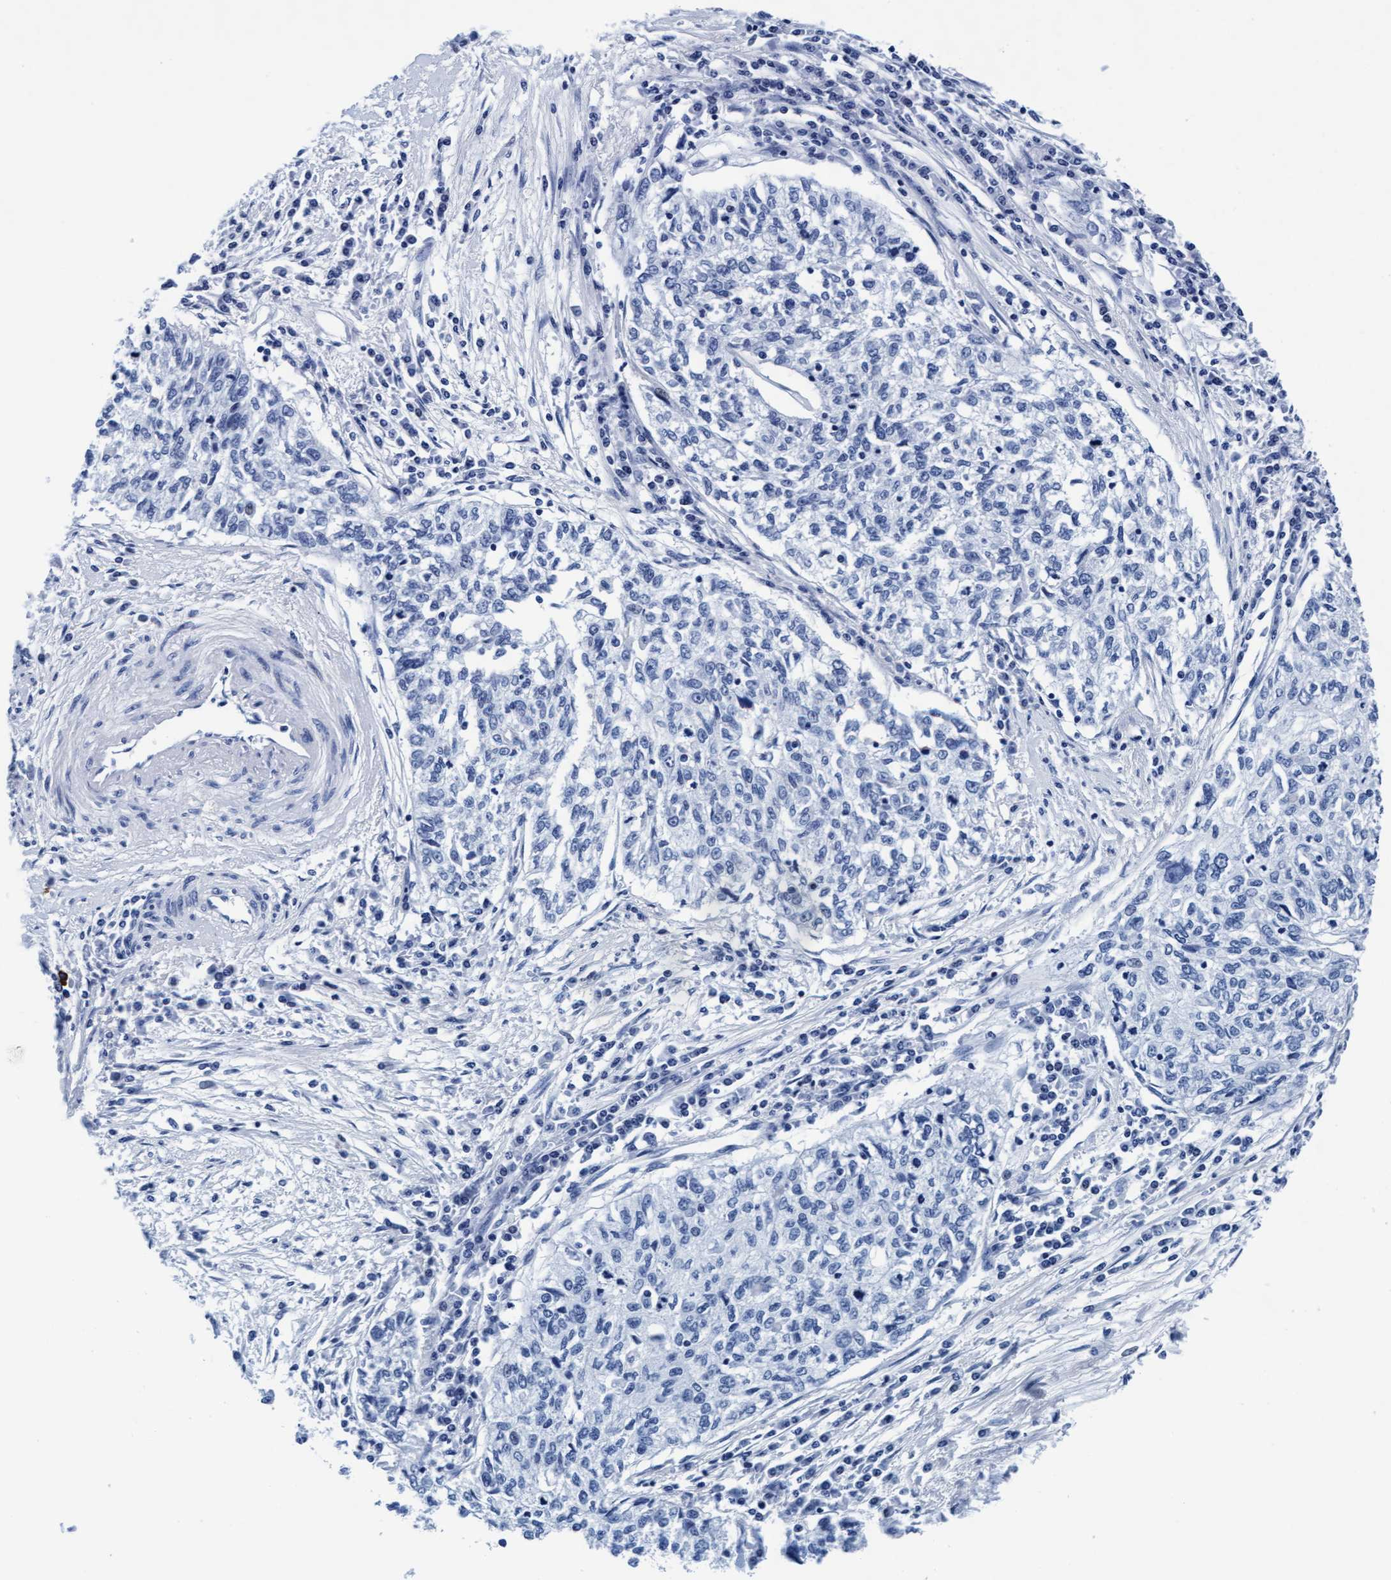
{"staining": {"intensity": "negative", "quantity": "none", "location": "none"}, "tissue": "cervical cancer", "cell_type": "Tumor cells", "image_type": "cancer", "snomed": [{"axis": "morphology", "description": "Squamous cell carcinoma, NOS"}, {"axis": "topography", "description": "Cervix"}], "caption": "The histopathology image reveals no staining of tumor cells in cervical squamous cell carcinoma.", "gene": "ARSG", "patient": {"sex": "female", "age": 57}}